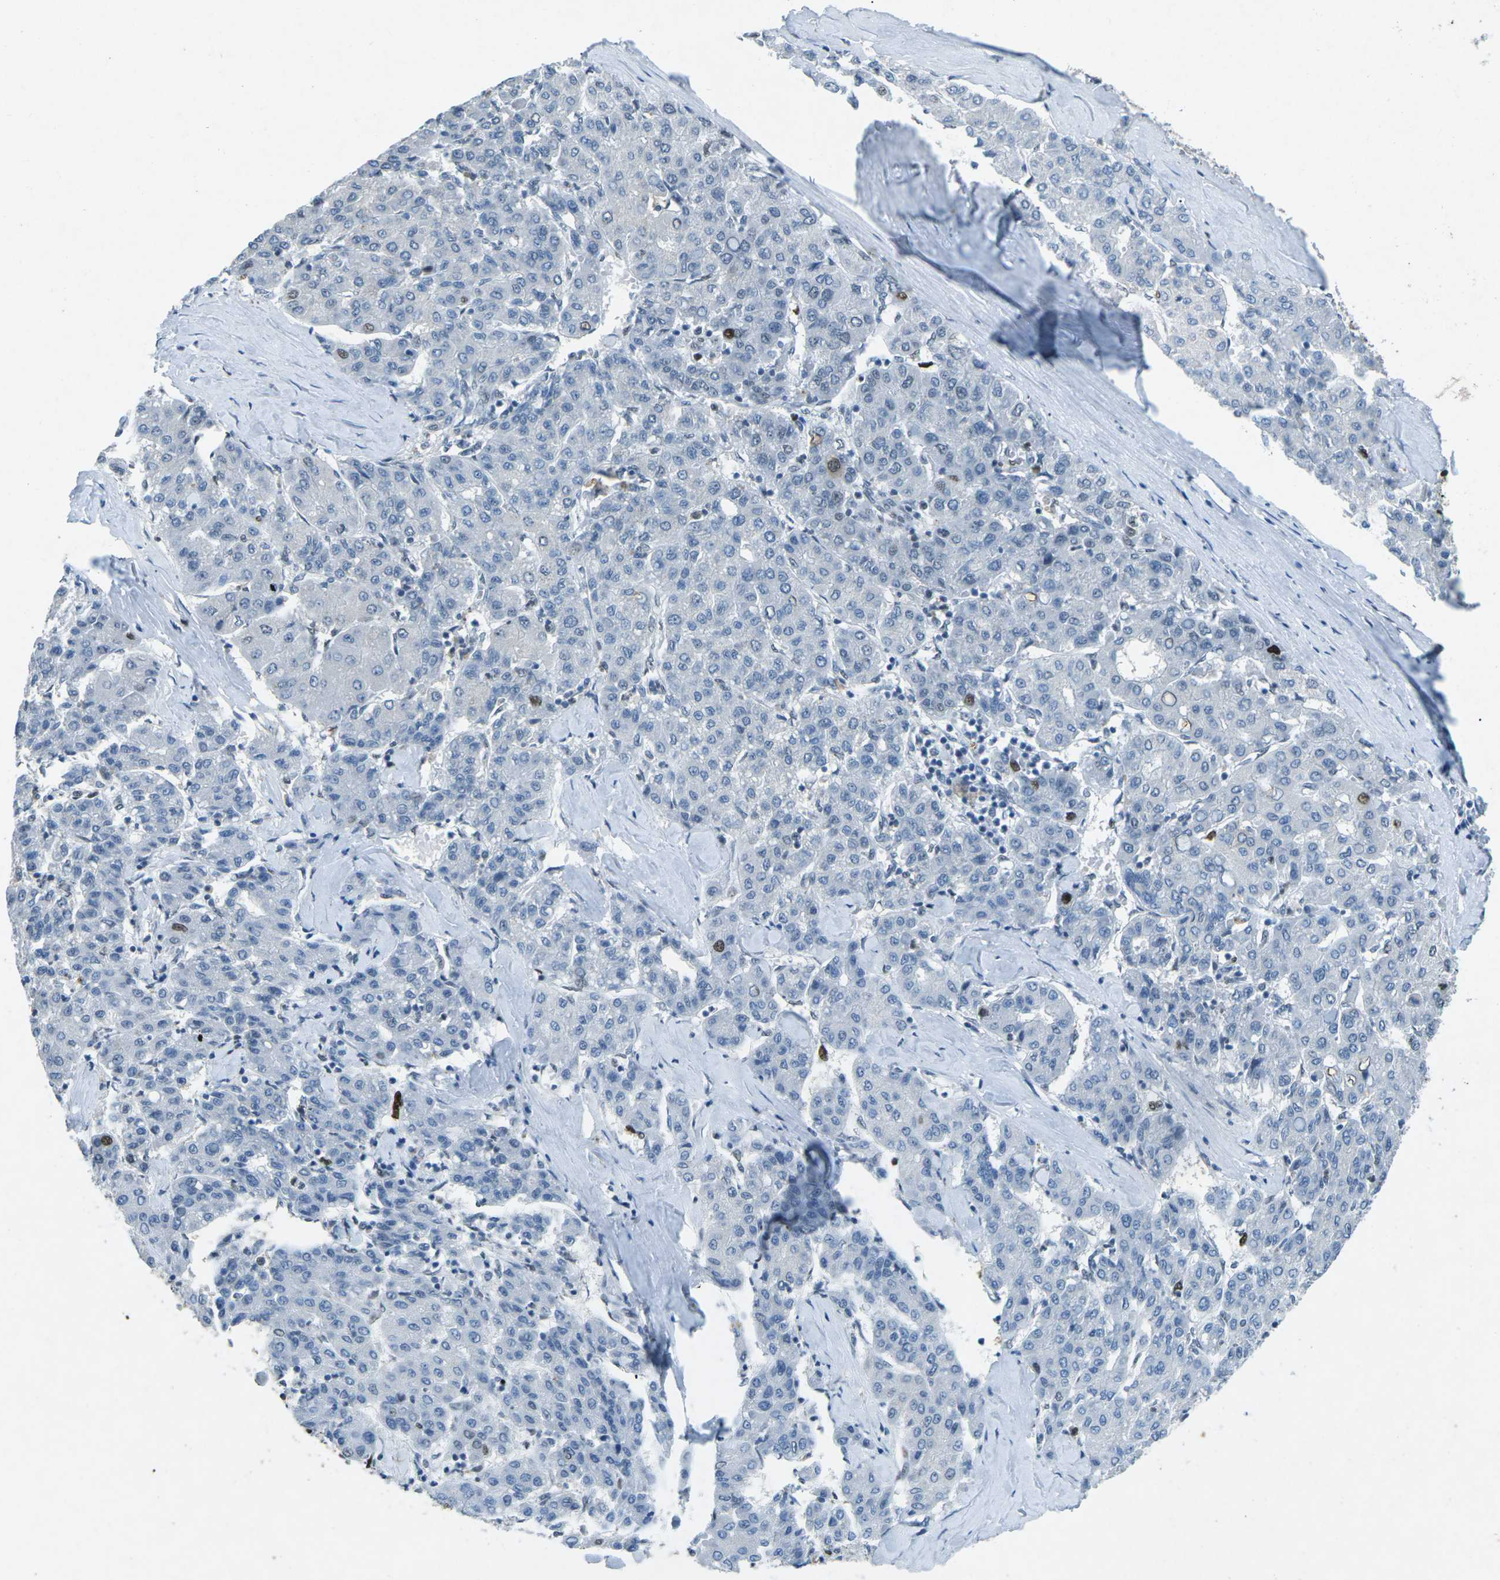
{"staining": {"intensity": "moderate", "quantity": "<25%", "location": "nuclear"}, "tissue": "liver cancer", "cell_type": "Tumor cells", "image_type": "cancer", "snomed": [{"axis": "morphology", "description": "Carcinoma, Hepatocellular, NOS"}, {"axis": "topography", "description": "Liver"}], "caption": "The photomicrograph shows staining of hepatocellular carcinoma (liver), revealing moderate nuclear protein expression (brown color) within tumor cells.", "gene": "RB1", "patient": {"sex": "male", "age": 65}}